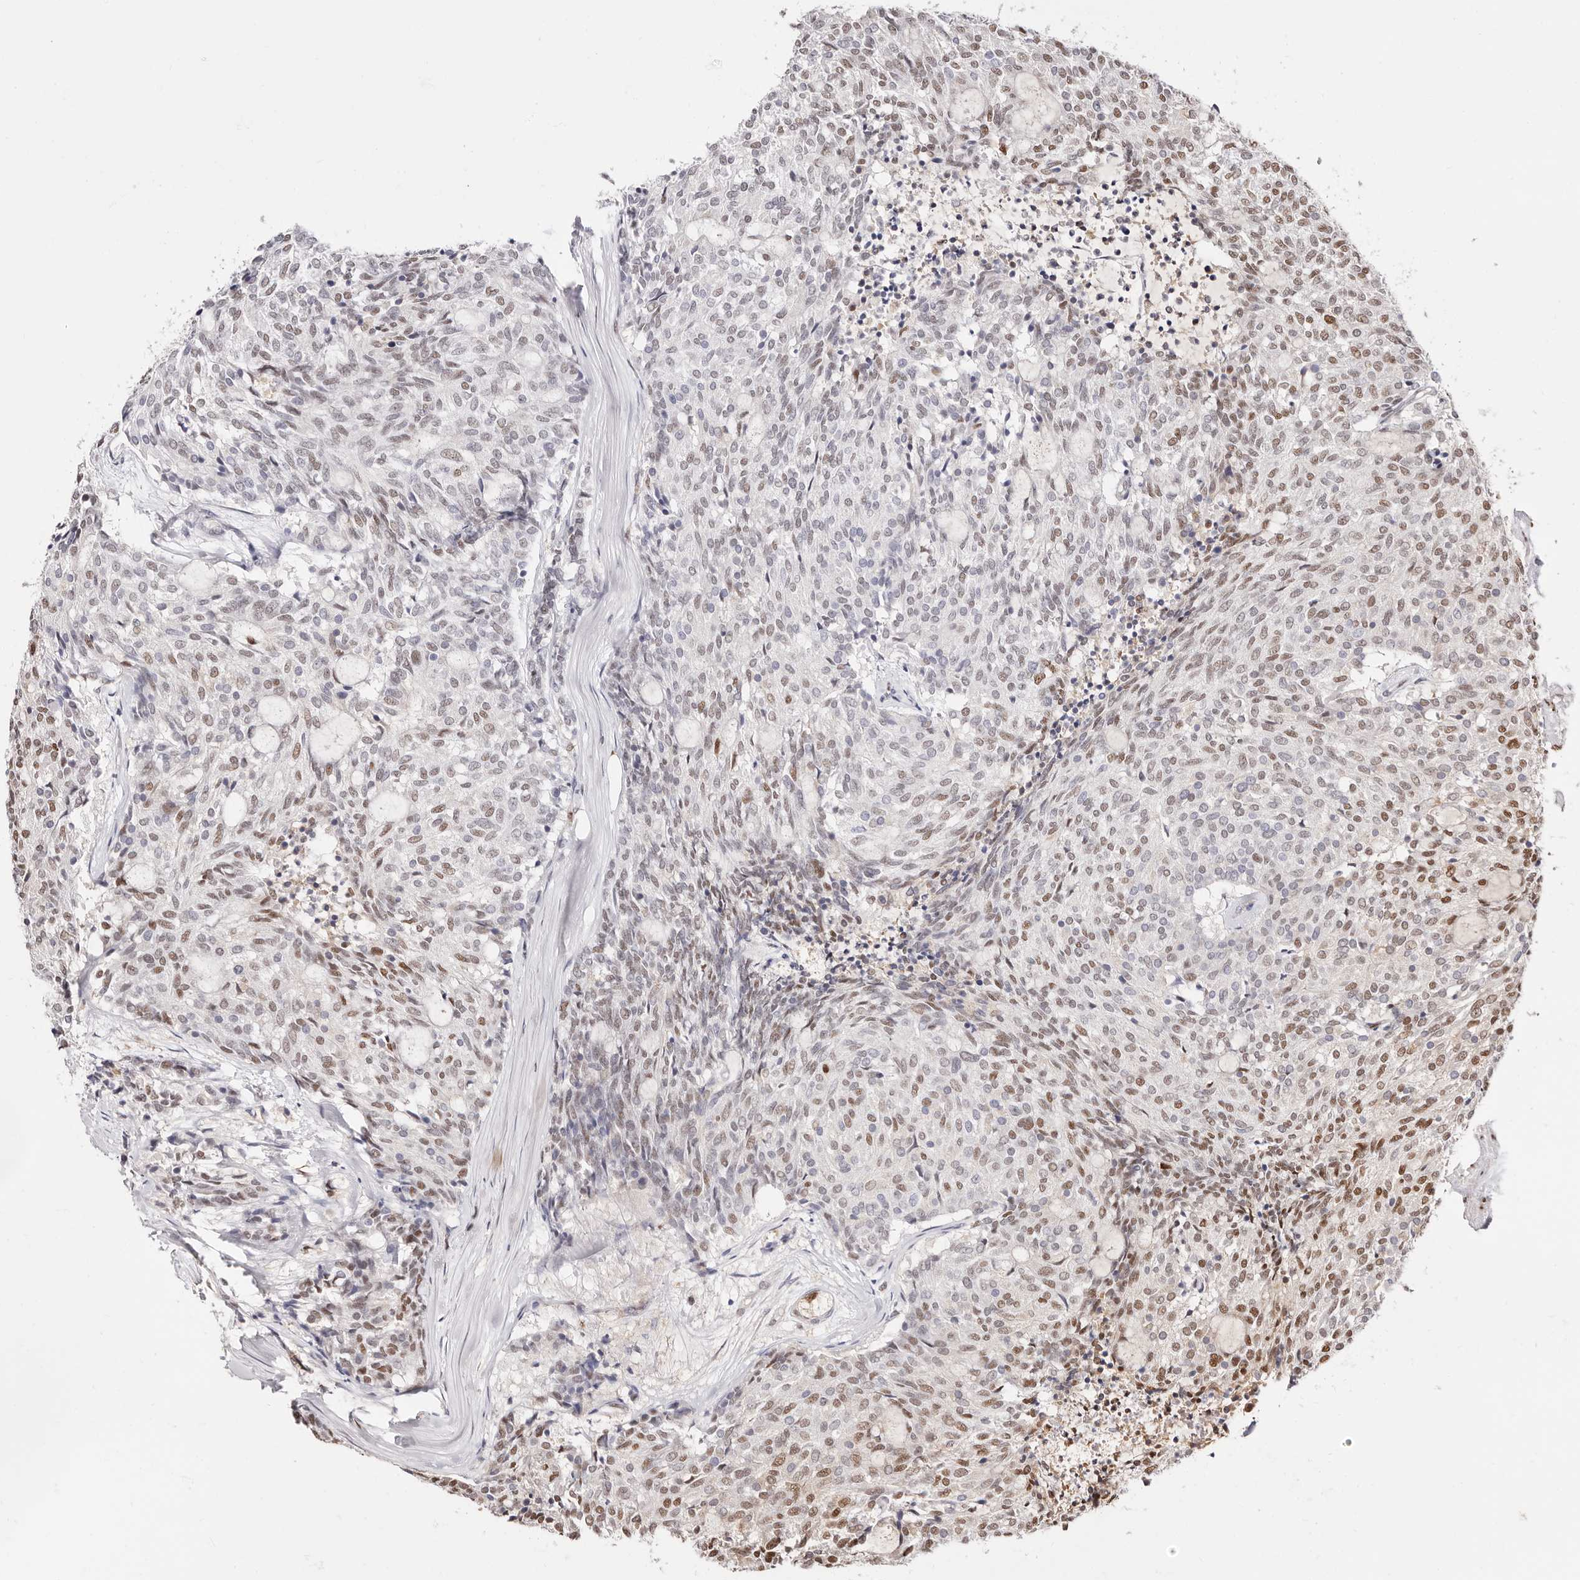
{"staining": {"intensity": "moderate", "quantity": "25%-75%", "location": "nuclear"}, "tissue": "carcinoid", "cell_type": "Tumor cells", "image_type": "cancer", "snomed": [{"axis": "morphology", "description": "Carcinoid, malignant, NOS"}, {"axis": "topography", "description": "Pancreas"}], "caption": "This image demonstrates immunohistochemistry staining of carcinoid, with medium moderate nuclear staining in approximately 25%-75% of tumor cells.", "gene": "TKT", "patient": {"sex": "female", "age": 54}}